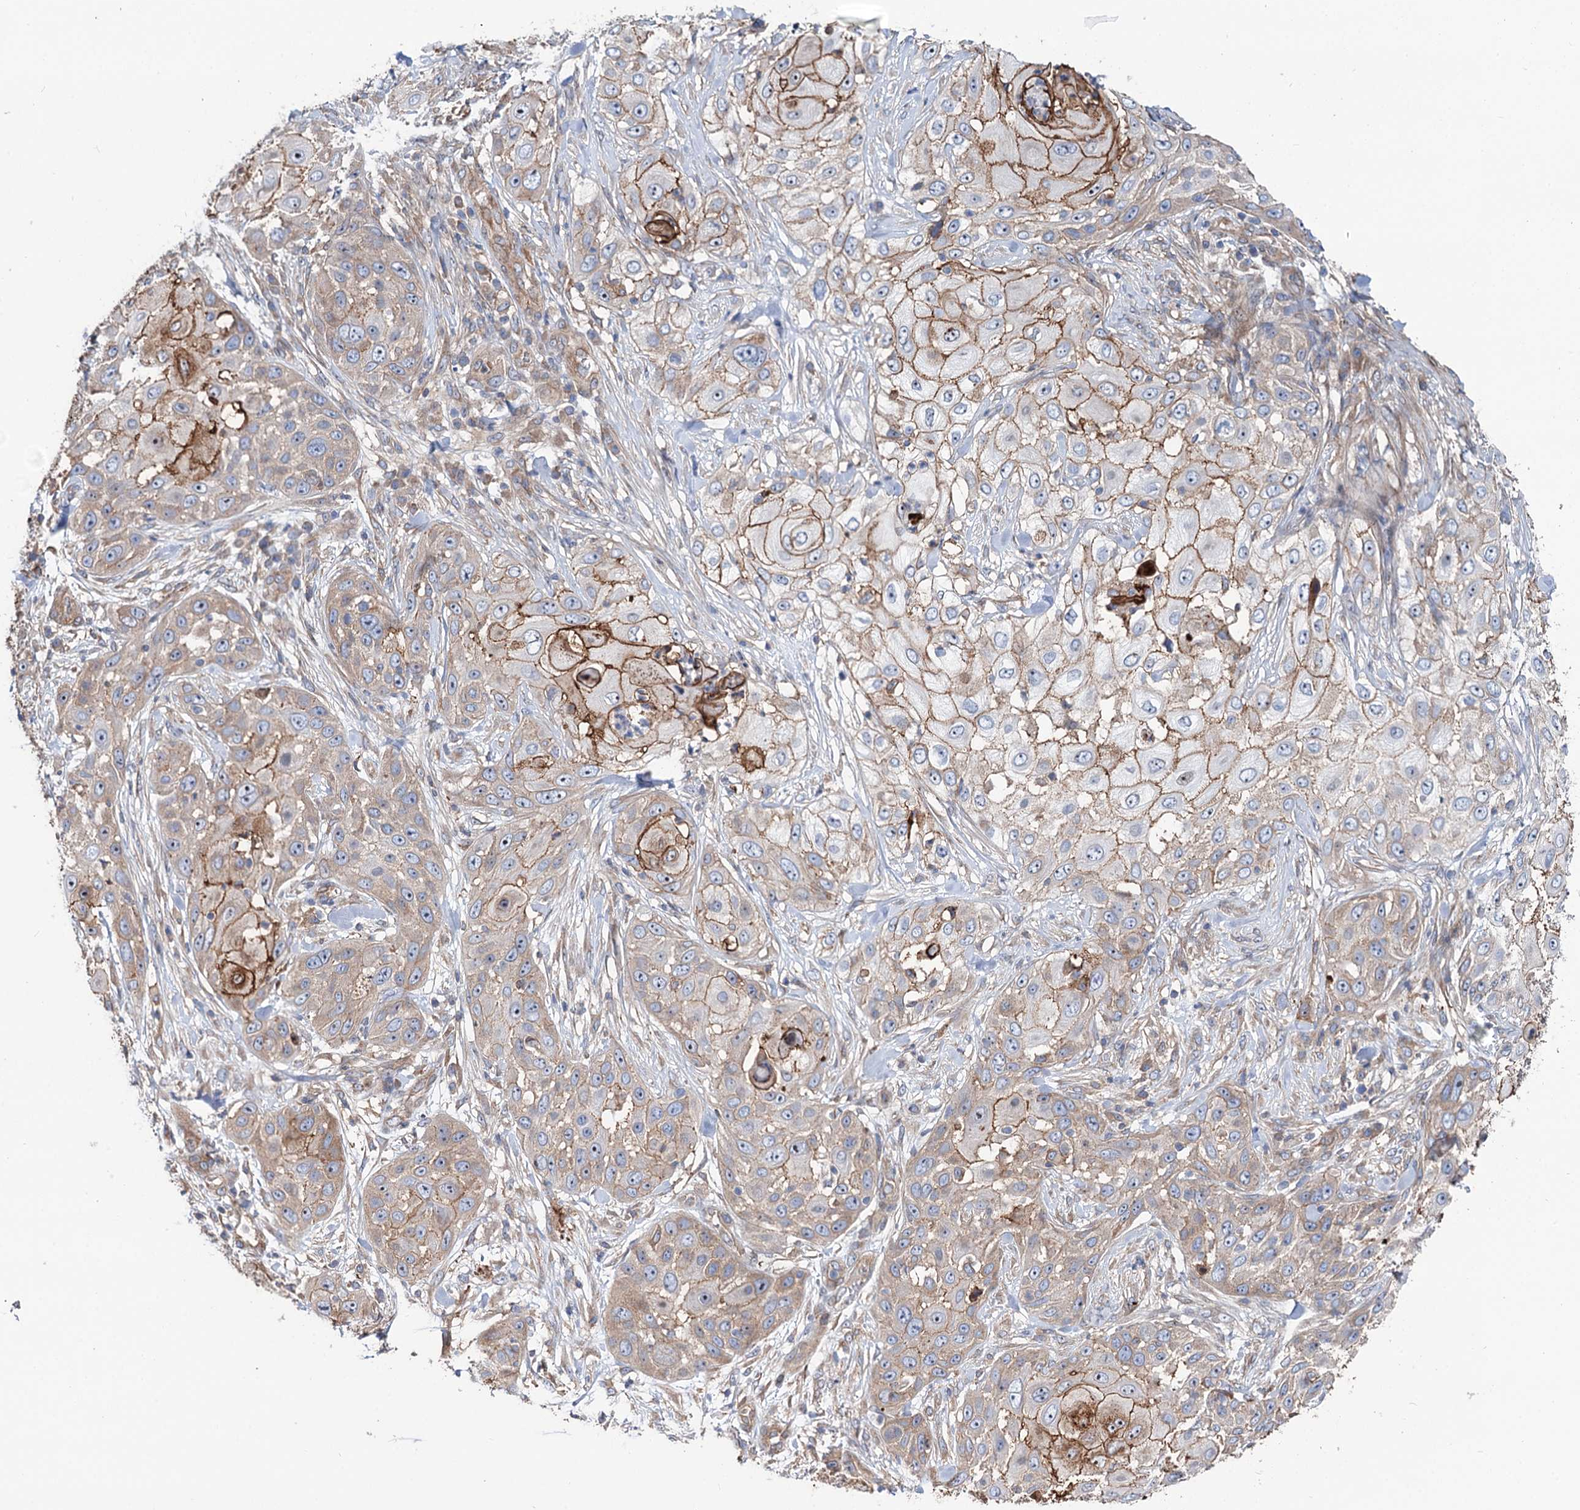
{"staining": {"intensity": "moderate", "quantity": "25%-75%", "location": "cytoplasmic/membranous"}, "tissue": "skin cancer", "cell_type": "Tumor cells", "image_type": "cancer", "snomed": [{"axis": "morphology", "description": "Squamous cell carcinoma, NOS"}, {"axis": "topography", "description": "Skin"}], "caption": "A brown stain shows moderate cytoplasmic/membranous expression of a protein in skin squamous cell carcinoma tumor cells.", "gene": "PTDSS2", "patient": {"sex": "female", "age": 44}}